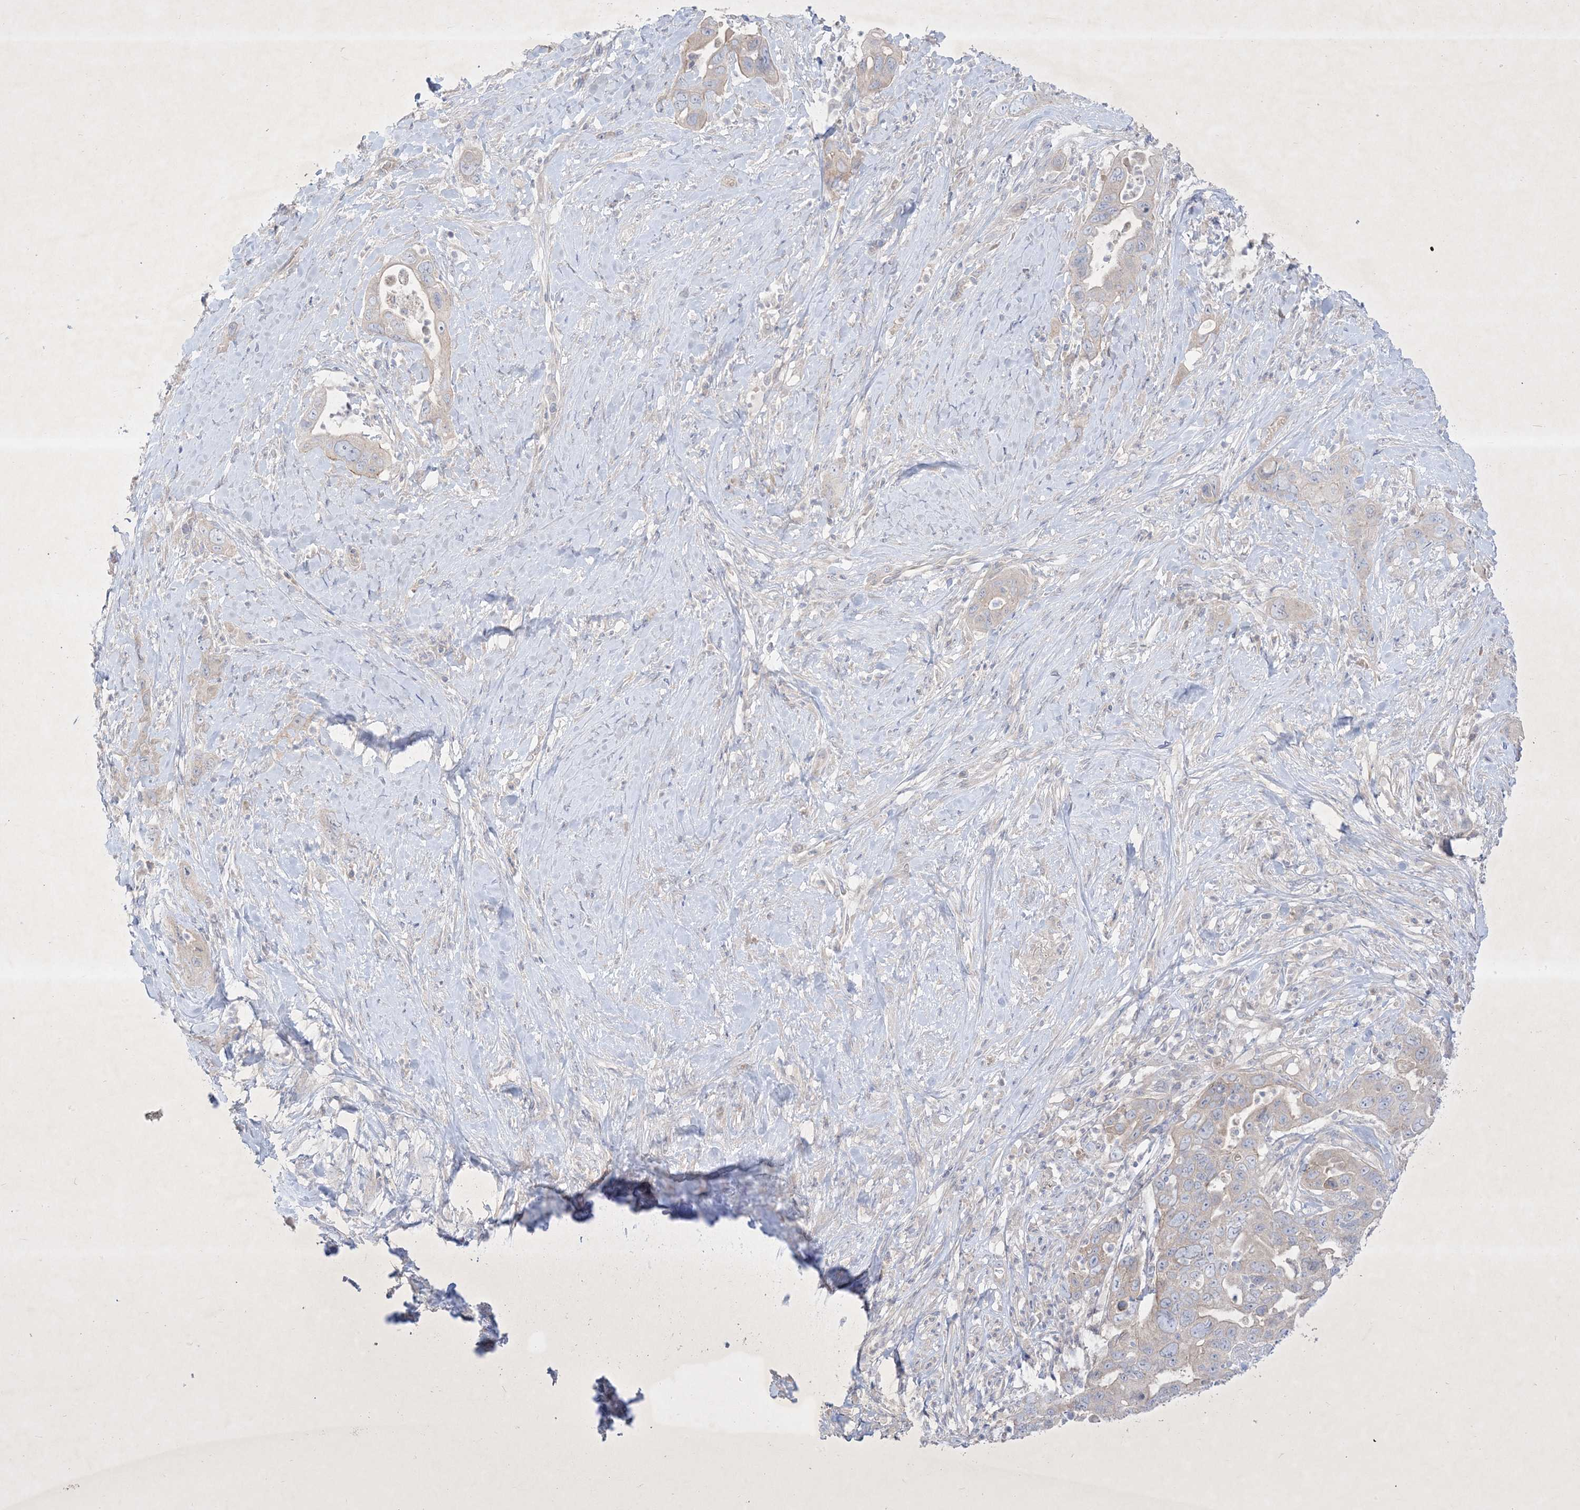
{"staining": {"intensity": "negative", "quantity": "none", "location": "none"}, "tissue": "pancreatic cancer", "cell_type": "Tumor cells", "image_type": "cancer", "snomed": [{"axis": "morphology", "description": "Adenocarcinoma, NOS"}, {"axis": "topography", "description": "Pancreas"}], "caption": "Pancreatic cancer (adenocarcinoma) was stained to show a protein in brown. There is no significant positivity in tumor cells.", "gene": "PLEKHA3", "patient": {"sex": "female", "age": 71}}